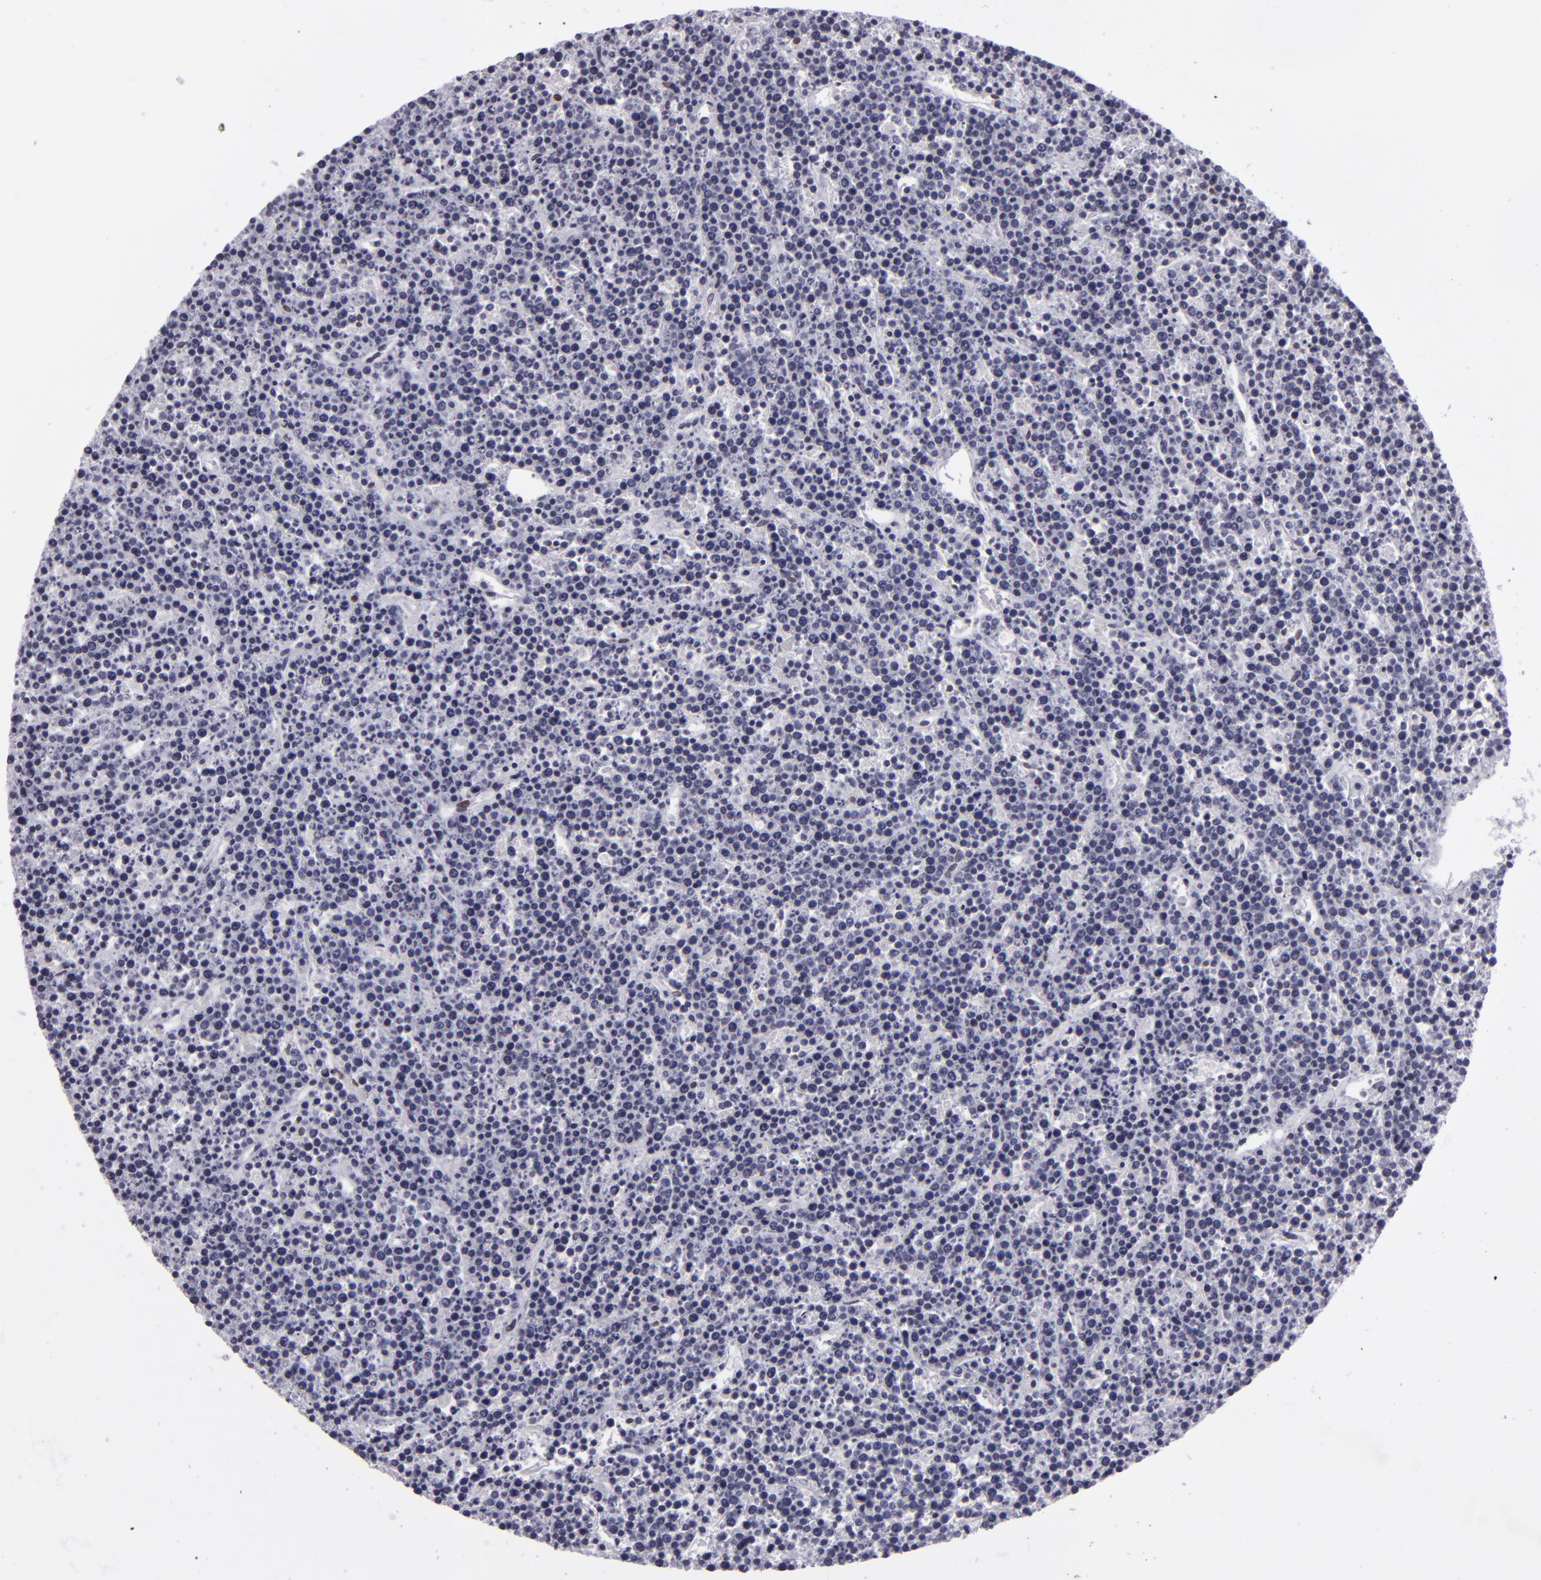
{"staining": {"intensity": "negative", "quantity": "none", "location": "none"}, "tissue": "lymphoma", "cell_type": "Tumor cells", "image_type": "cancer", "snomed": [{"axis": "morphology", "description": "Malignant lymphoma, non-Hodgkin's type, High grade"}, {"axis": "topography", "description": "Ovary"}], "caption": "Micrograph shows no significant protein expression in tumor cells of high-grade malignant lymphoma, non-Hodgkin's type.", "gene": "EMD", "patient": {"sex": "female", "age": 56}}